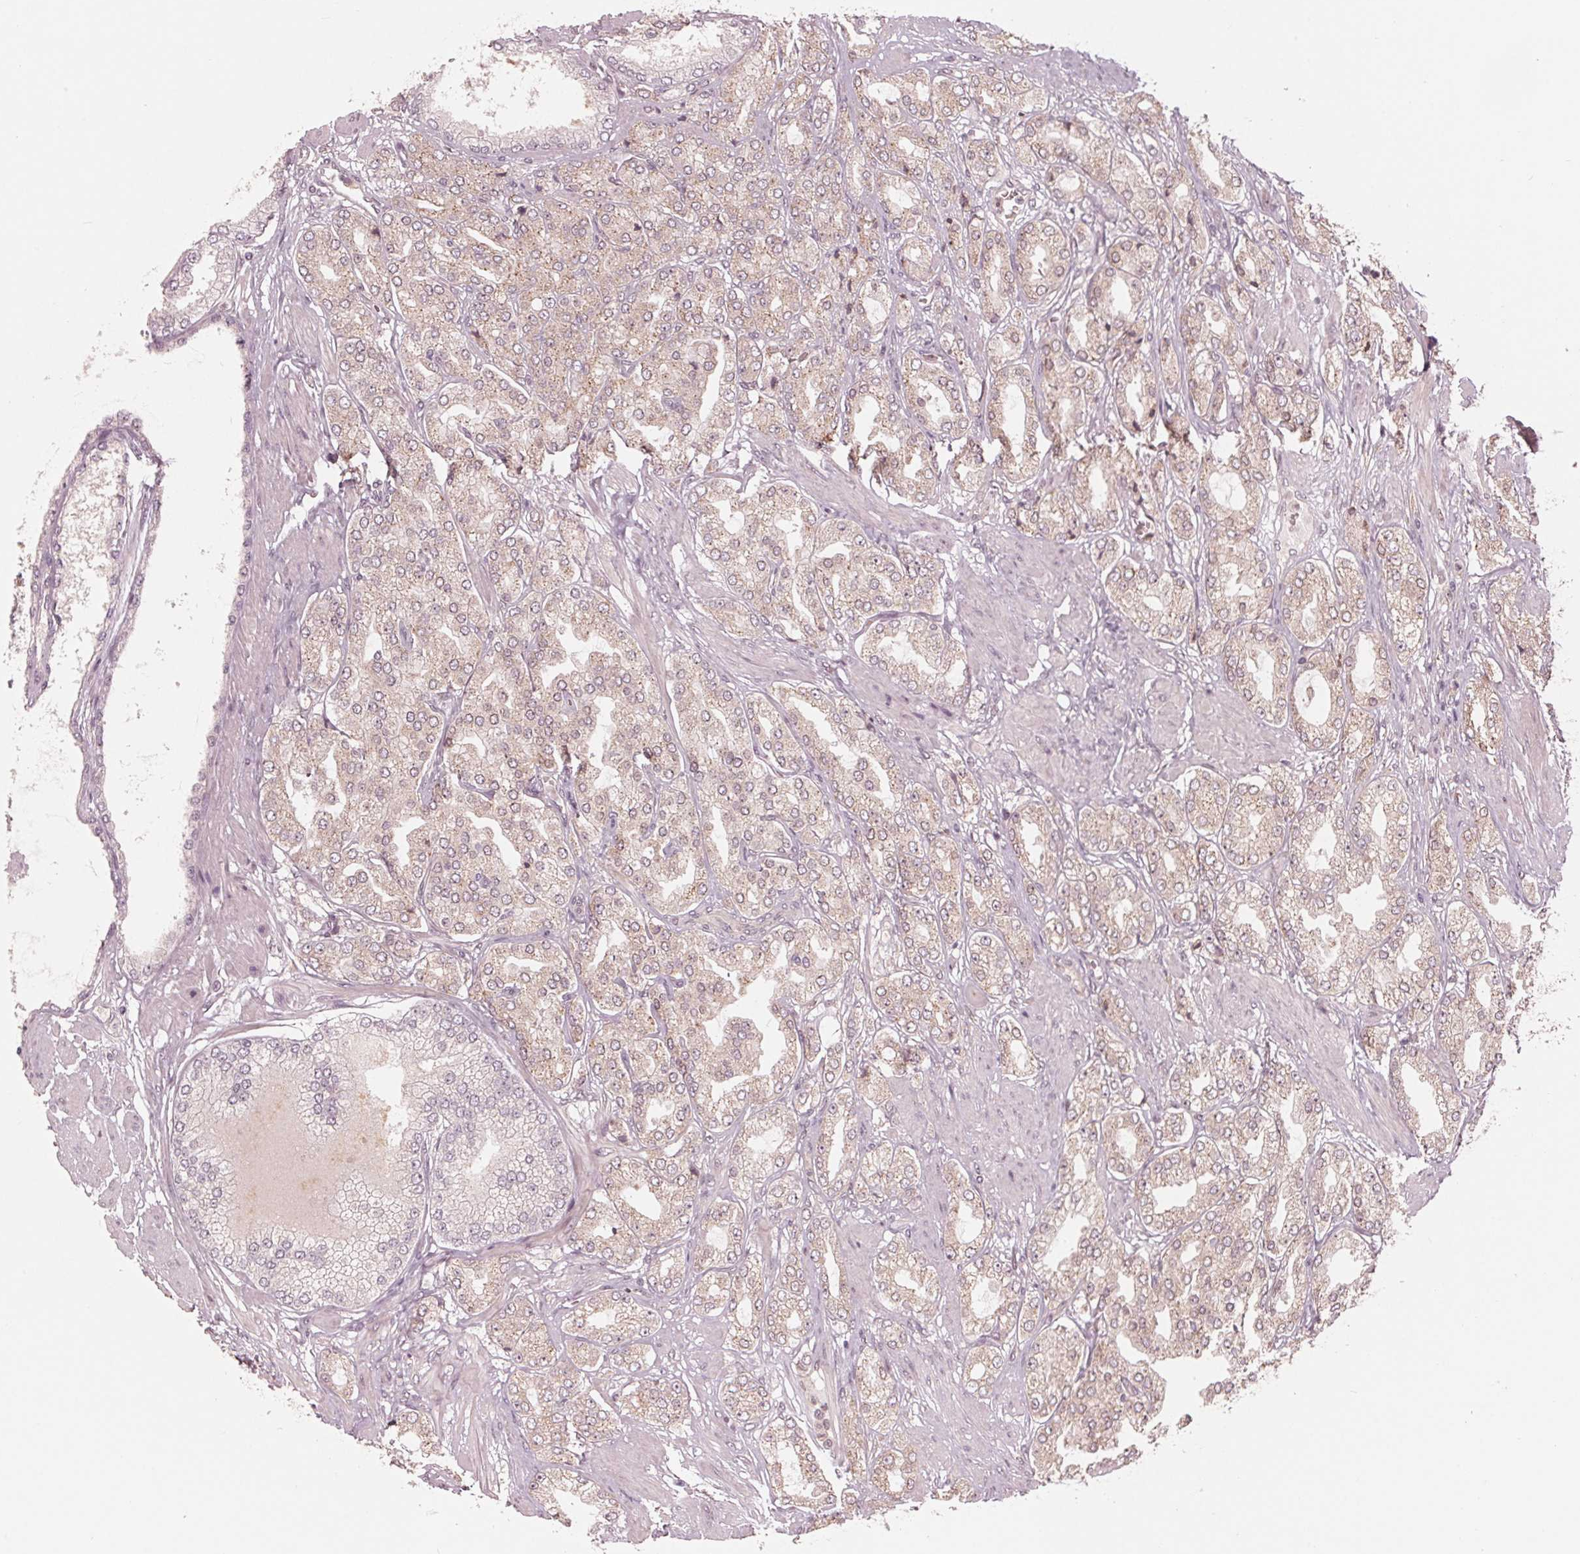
{"staining": {"intensity": "weak", "quantity": "25%-75%", "location": "cytoplasmic/membranous"}, "tissue": "prostate cancer", "cell_type": "Tumor cells", "image_type": "cancer", "snomed": [{"axis": "morphology", "description": "Adenocarcinoma, High grade"}, {"axis": "topography", "description": "Prostate"}], "caption": "An image of human prostate cancer (high-grade adenocarcinoma) stained for a protein reveals weak cytoplasmic/membranous brown staining in tumor cells.", "gene": "ZNF471", "patient": {"sex": "male", "age": 68}}